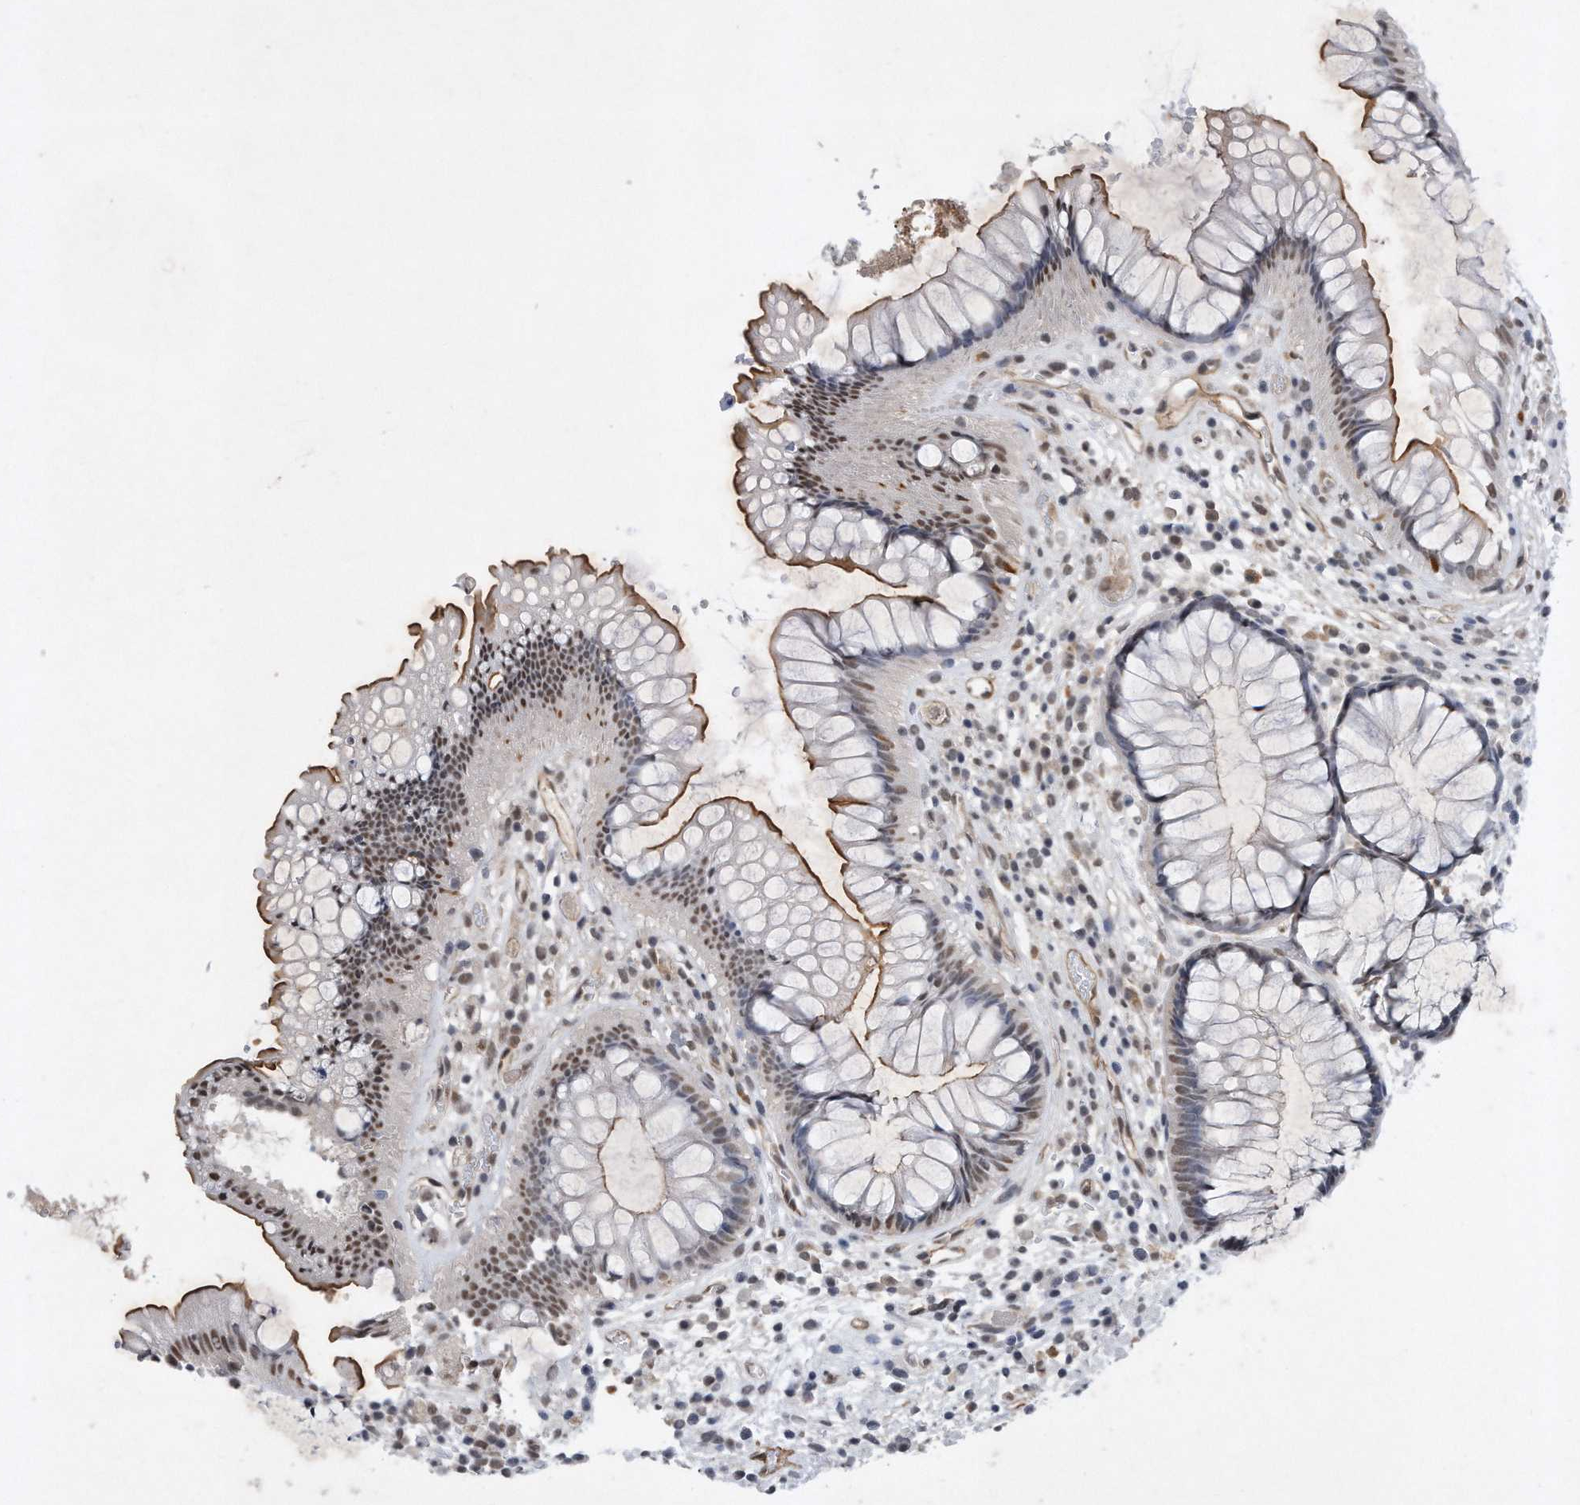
{"staining": {"intensity": "moderate", "quantity": "<25%", "location": "cytoplasmic/membranous,nuclear"}, "tissue": "rectum", "cell_type": "Glandular cells", "image_type": "normal", "snomed": [{"axis": "morphology", "description": "Normal tissue, NOS"}, {"axis": "topography", "description": "Rectum"}], "caption": "A brown stain shows moderate cytoplasmic/membranous,nuclear staining of a protein in glandular cells of unremarkable rectum. Immunohistochemistry (ihc) stains the protein of interest in brown and the nuclei are stained blue.", "gene": "TP53INP1", "patient": {"sex": "male", "age": 51}}